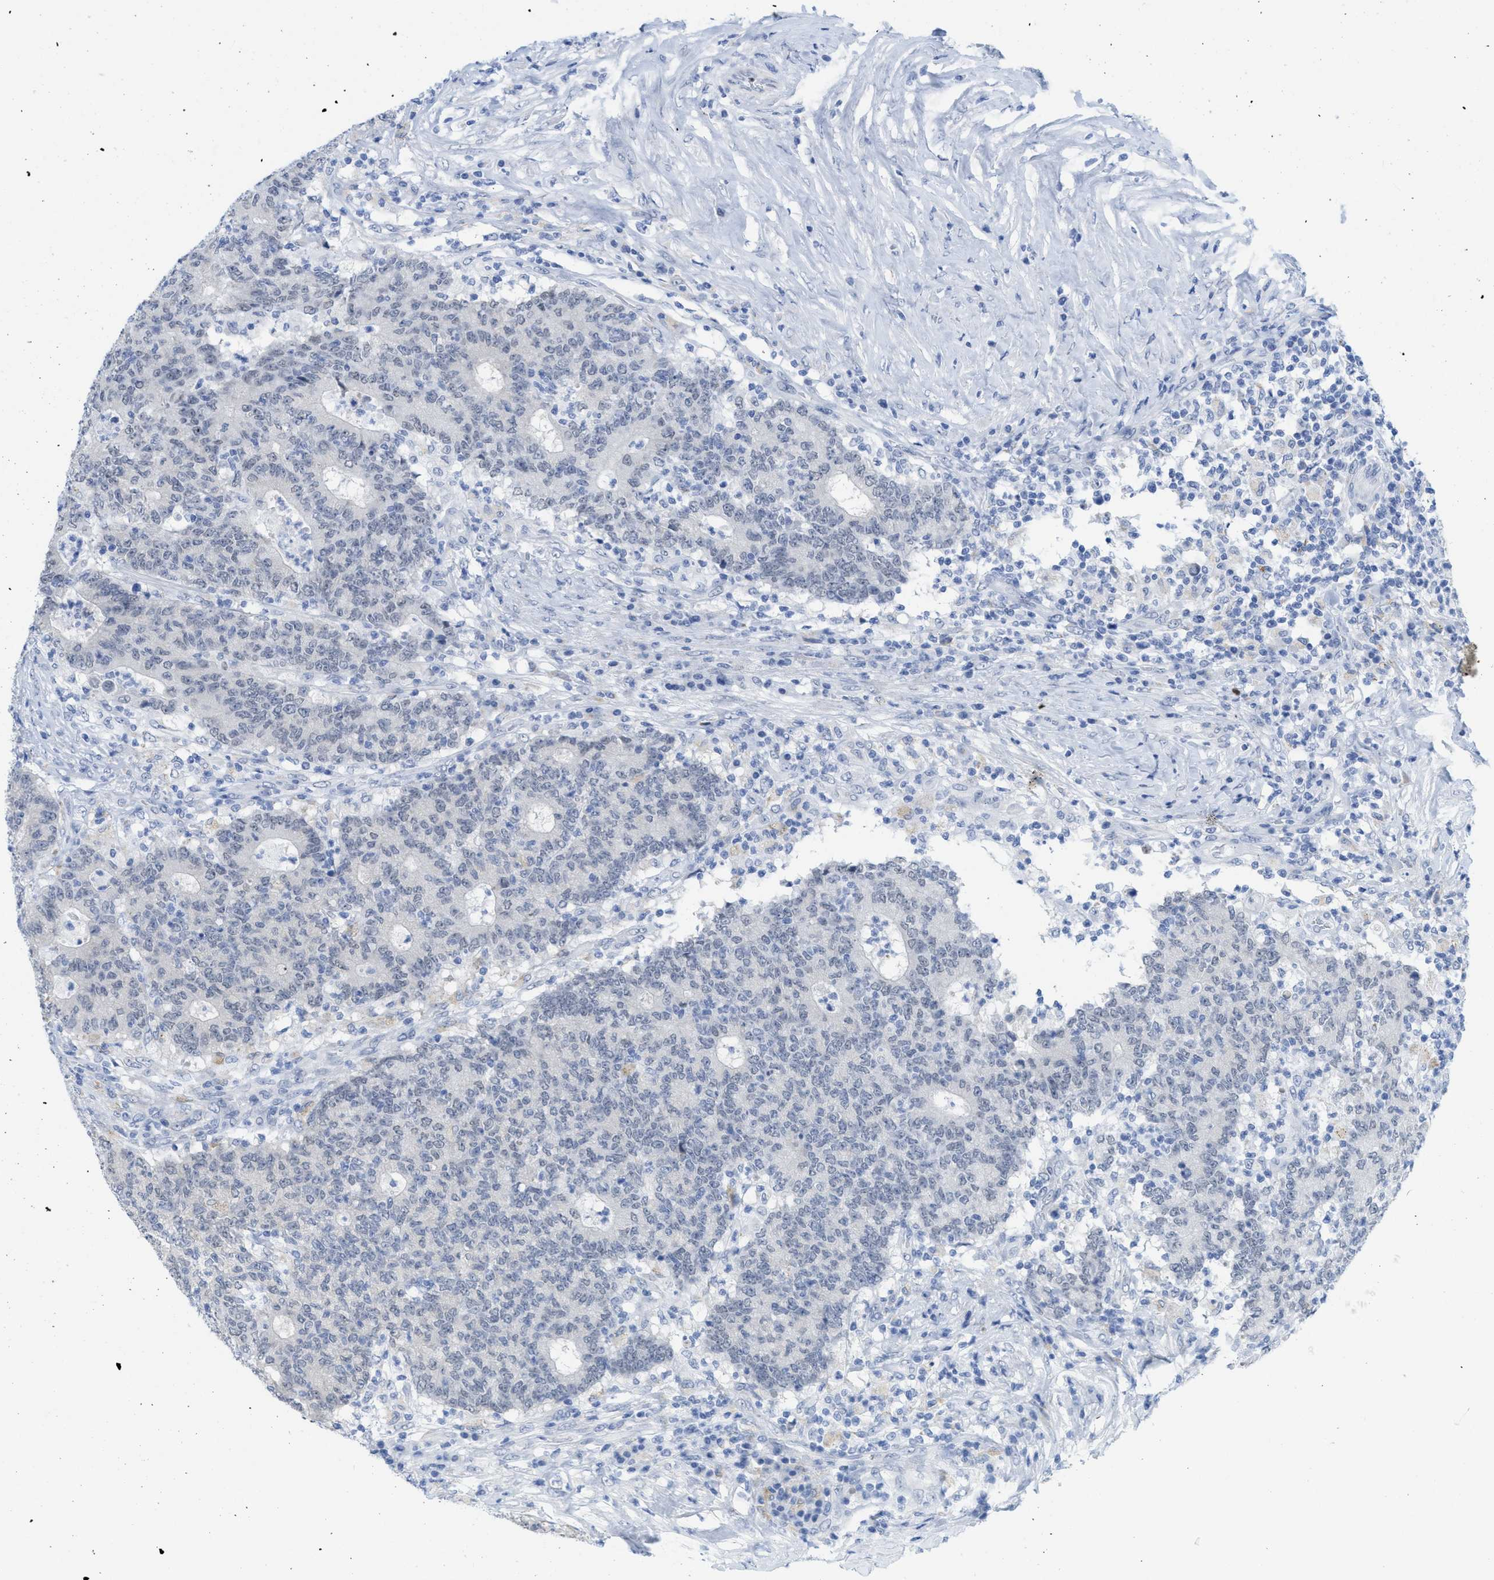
{"staining": {"intensity": "negative", "quantity": "none", "location": "none"}, "tissue": "colorectal cancer", "cell_type": "Tumor cells", "image_type": "cancer", "snomed": [{"axis": "morphology", "description": "Normal tissue, NOS"}, {"axis": "morphology", "description": "Adenocarcinoma, NOS"}, {"axis": "topography", "description": "Colon"}], "caption": "Immunohistochemistry histopathology image of colorectal cancer (adenocarcinoma) stained for a protein (brown), which demonstrates no expression in tumor cells. Nuclei are stained in blue.", "gene": "WDR4", "patient": {"sex": "female", "age": 75}}